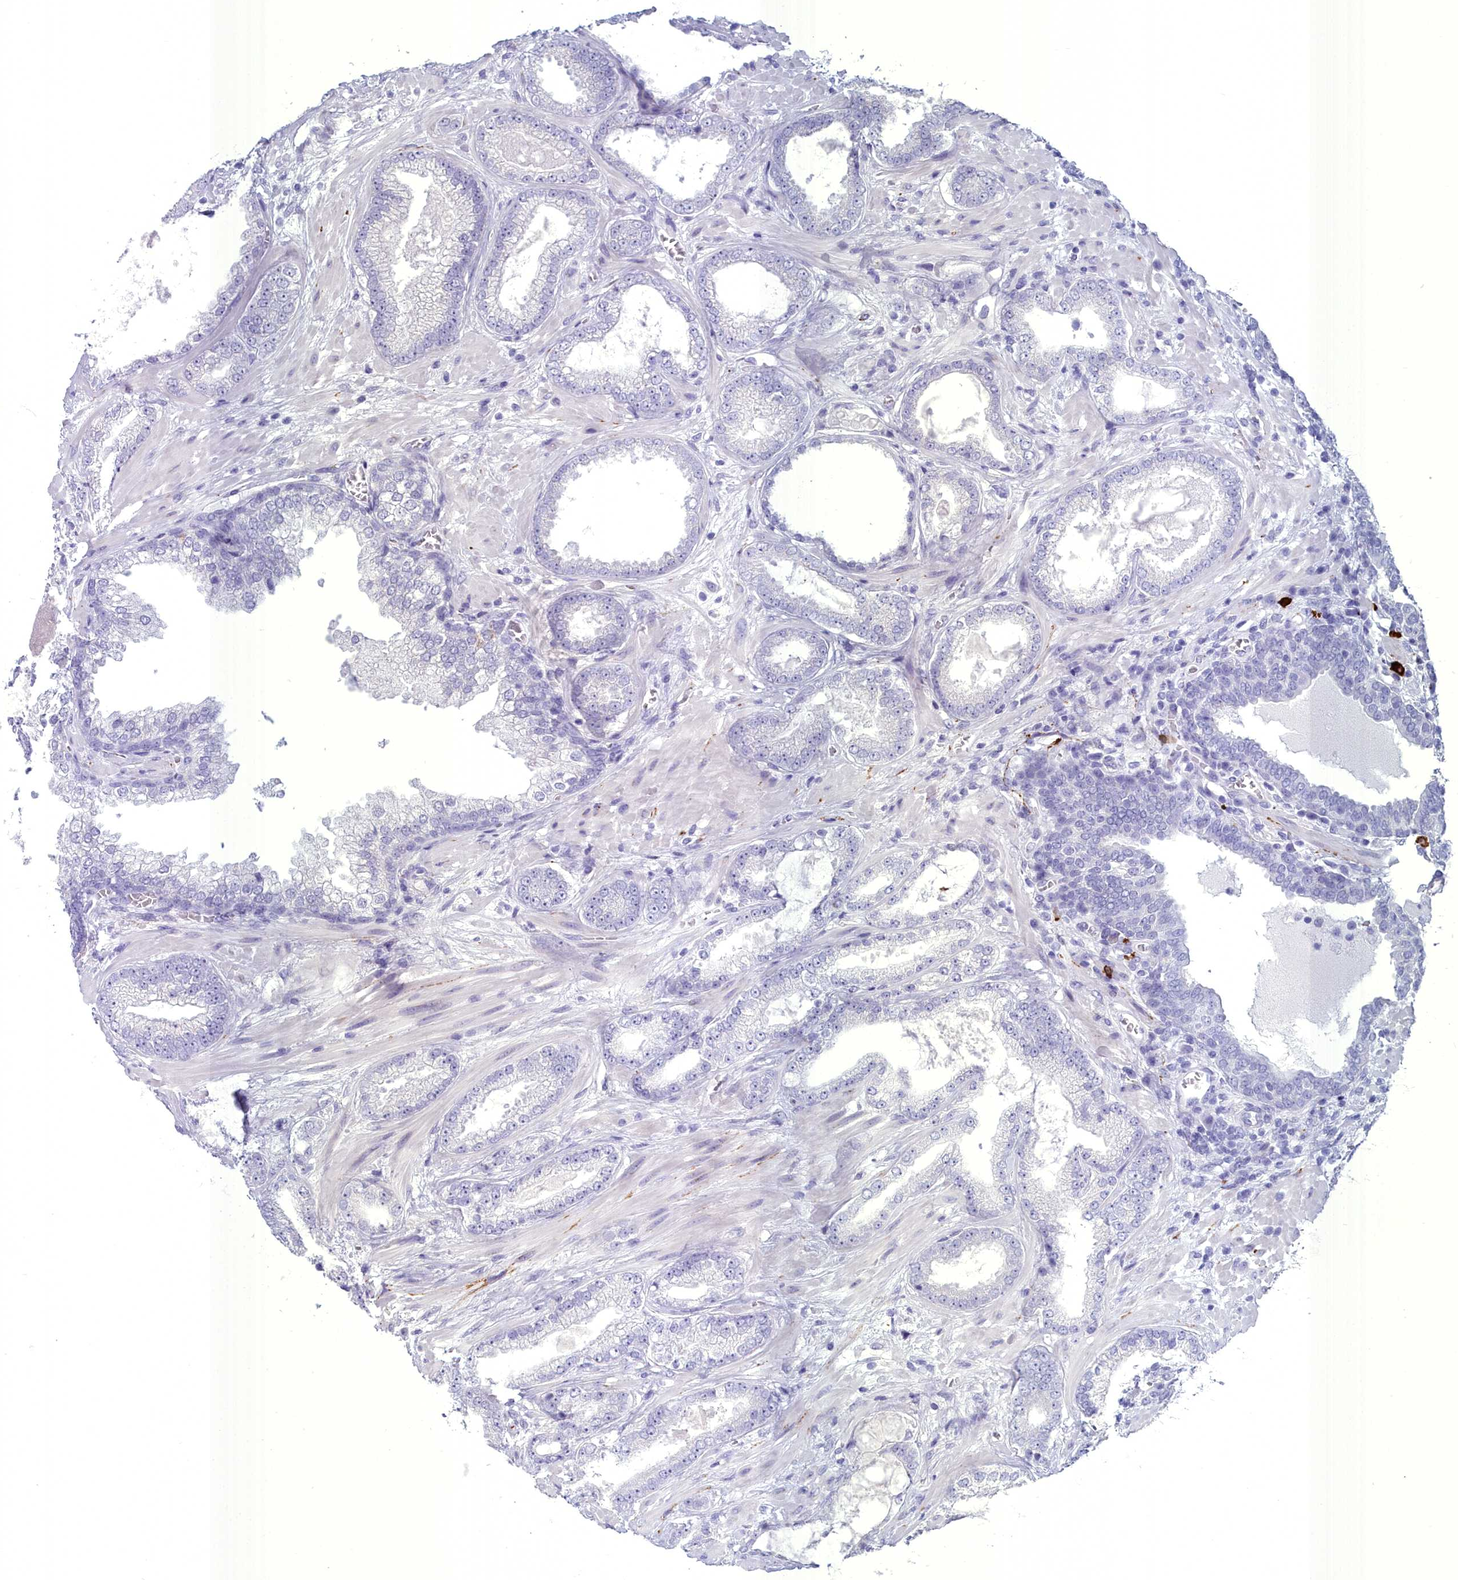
{"staining": {"intensity": "negative", "quantity": "none", "location": "none"}, "tissue": "prostate cancer", "cell_type": "Tumor cells", "image_type": "cancer", "snomed": [{"axis": "morphology", "description": "Adenocarcinoma, Low grade"}, {"axis": "topography", "description": "Prostate"}], "caption": "There is no significant positivity in tumor cells of prostate cancer. Brightfield microscopy of IHC stained with DAB (brown) and hematoxylin (blue), captured at high magnification.", "gene": "MAP6", "patient": {"sex": "male", "age": 57}}